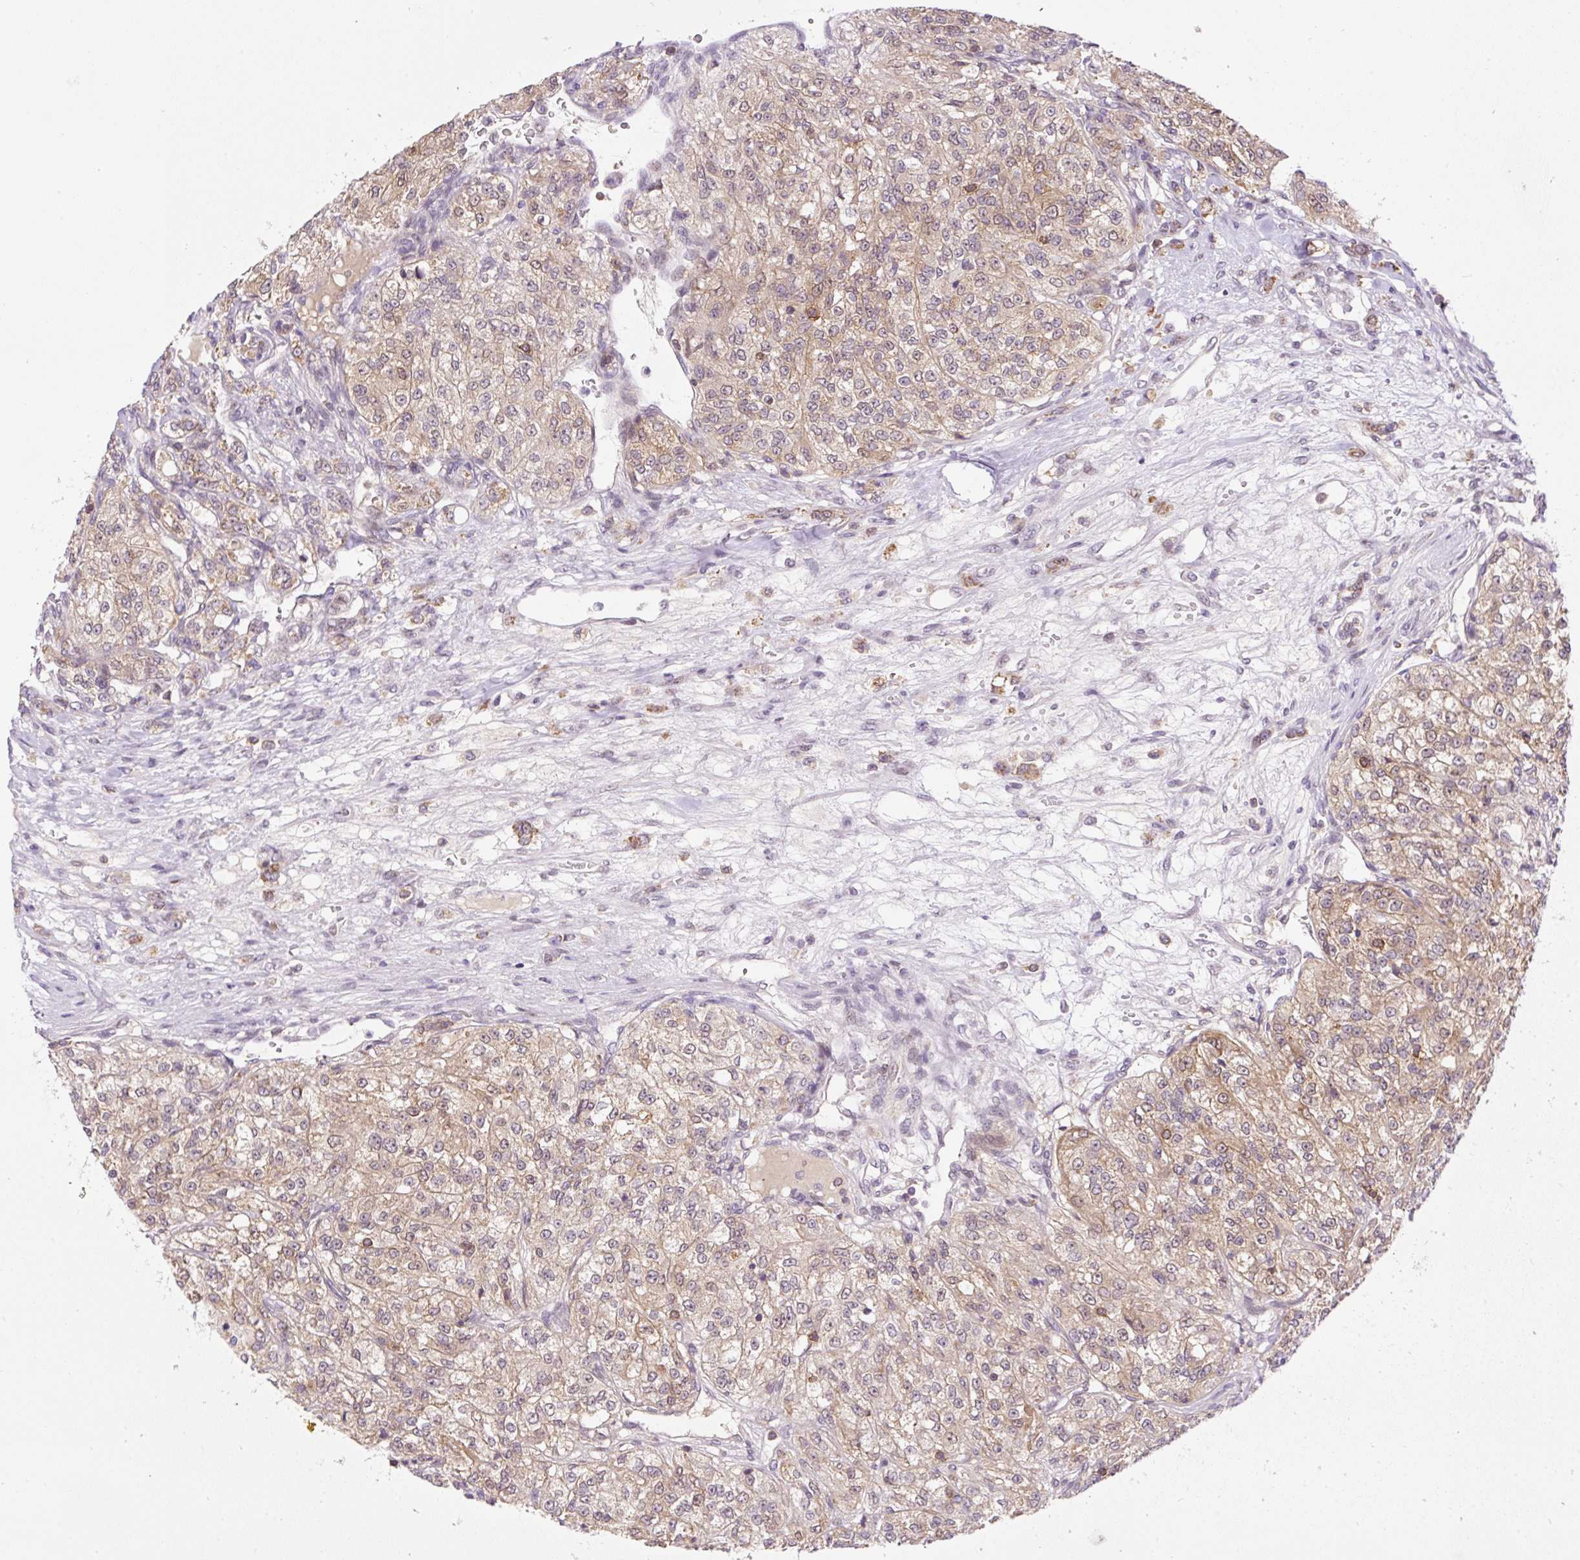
{"staining": {"intensity": "weak", "quantity": ">75%", "location": "cytoplasmic/membranous,nuclear"}, "tissue": "renal cancer", "cell_type": "Tumor cells", "image_type": "cancer", "snomed": [{"axis": "morphology", "description": "Adenocarcinoma, NOS"}, {"axis": "topography", "description": "Kidney"}], "caption": "This image shows adenocarcinoma (renal) stained with IHC to label a protein in brown. The cytoplasmic/membranous and nuclear of tumor cells show weak positivity for the protein. Nuclei are counter-stained blue.", "gene": "CARD11", "patient": {"sex": "female", "age": 63}}